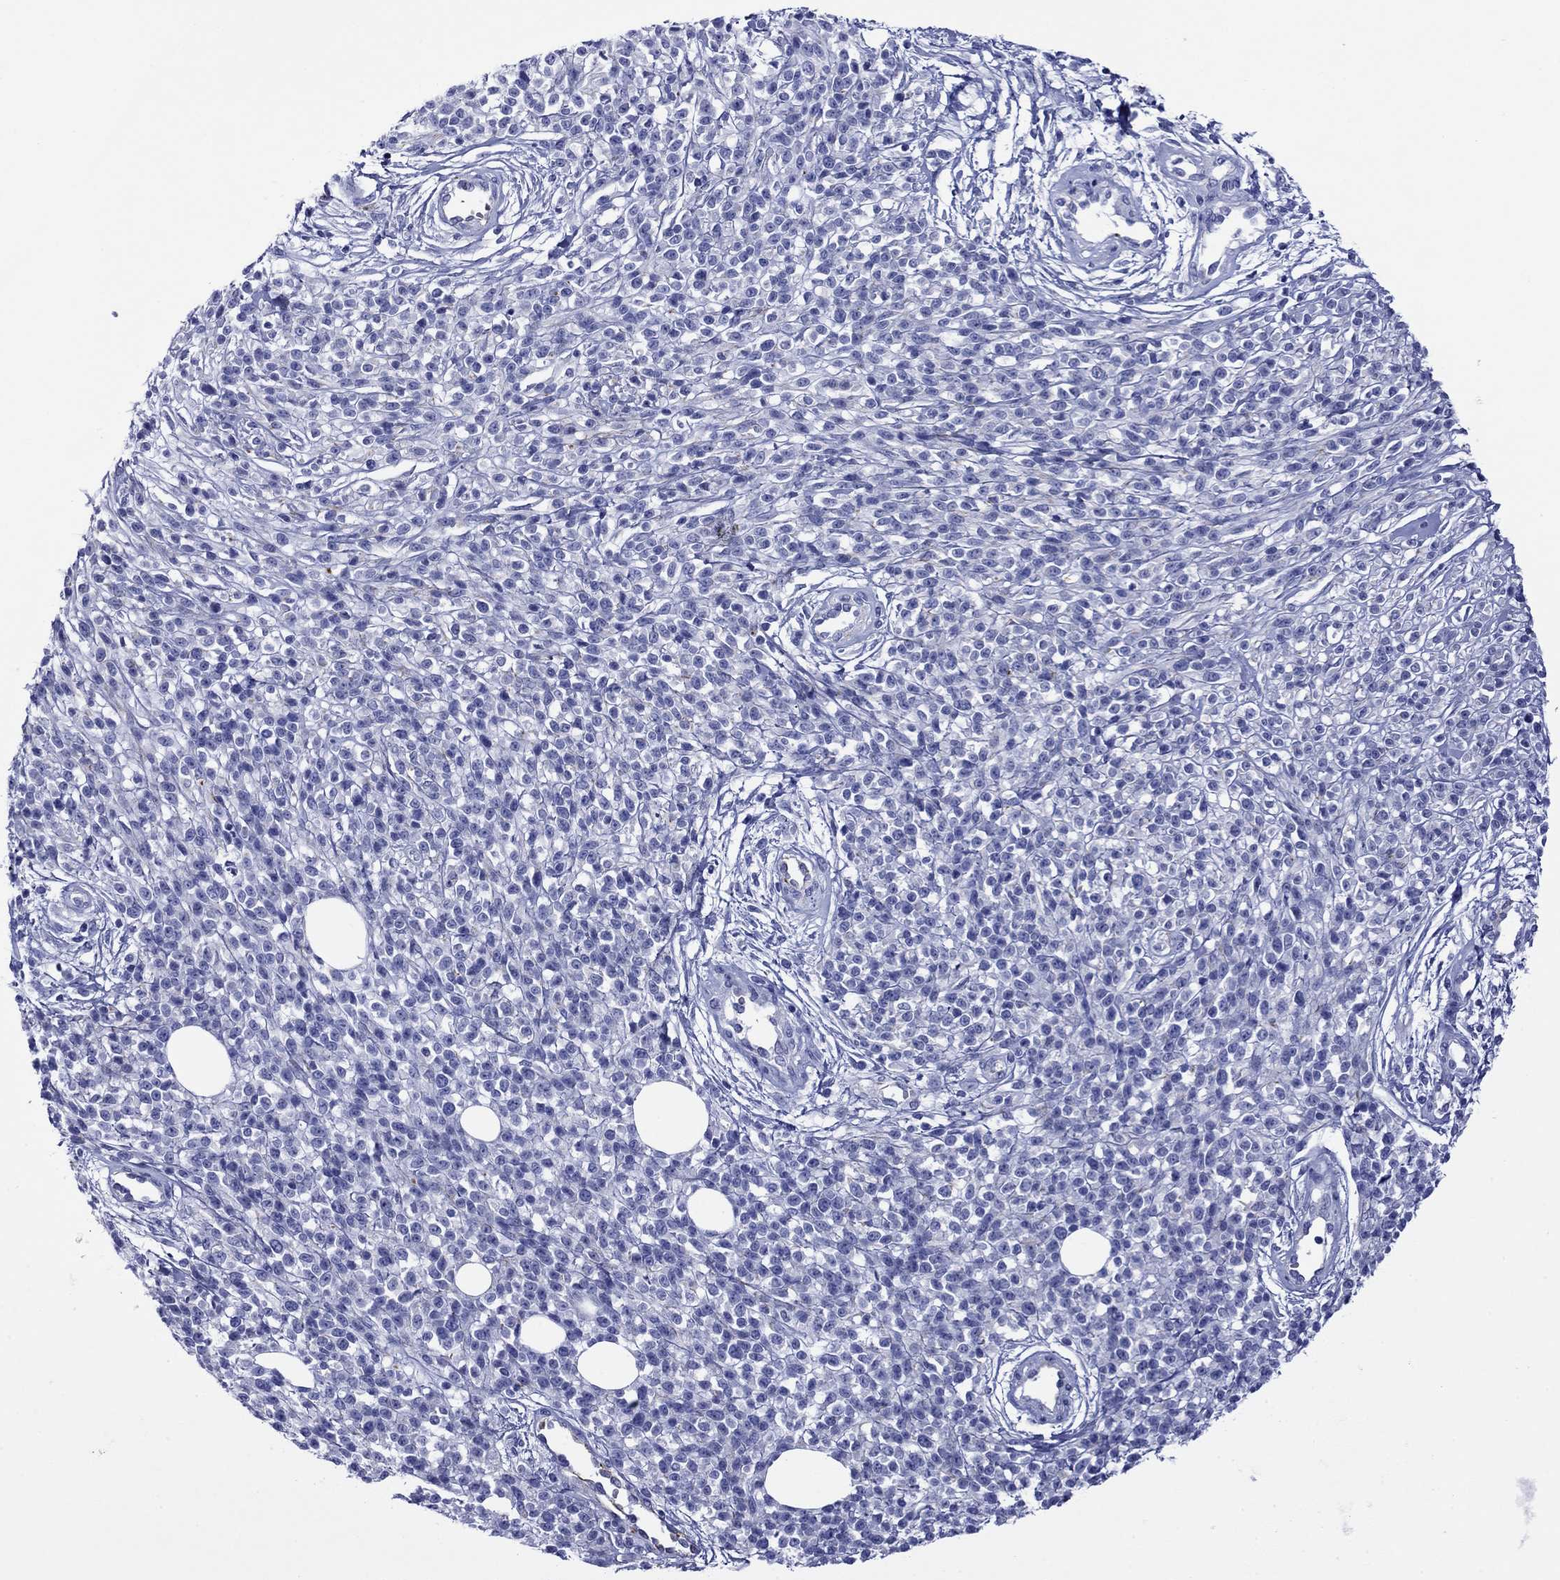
{"staining": {"intensity": "negative", "quantity": "none", "location": "none"}, "tissue": "melanoma", "cell_type": "Tumor cells", "image_type": "cancer", "snomed": [{"axis": "morphology", "description": "Malignant melanoma, NOS"}, {"axis": "topography", "description": "Skin"}, {"axis": "topography", "description": "Skin of trunk"}], "caption": "The image displays no significant positivity in tumor cells of melanoma.", "gene": "ROM1", "patient": {"sex": "male", "age": 74}}